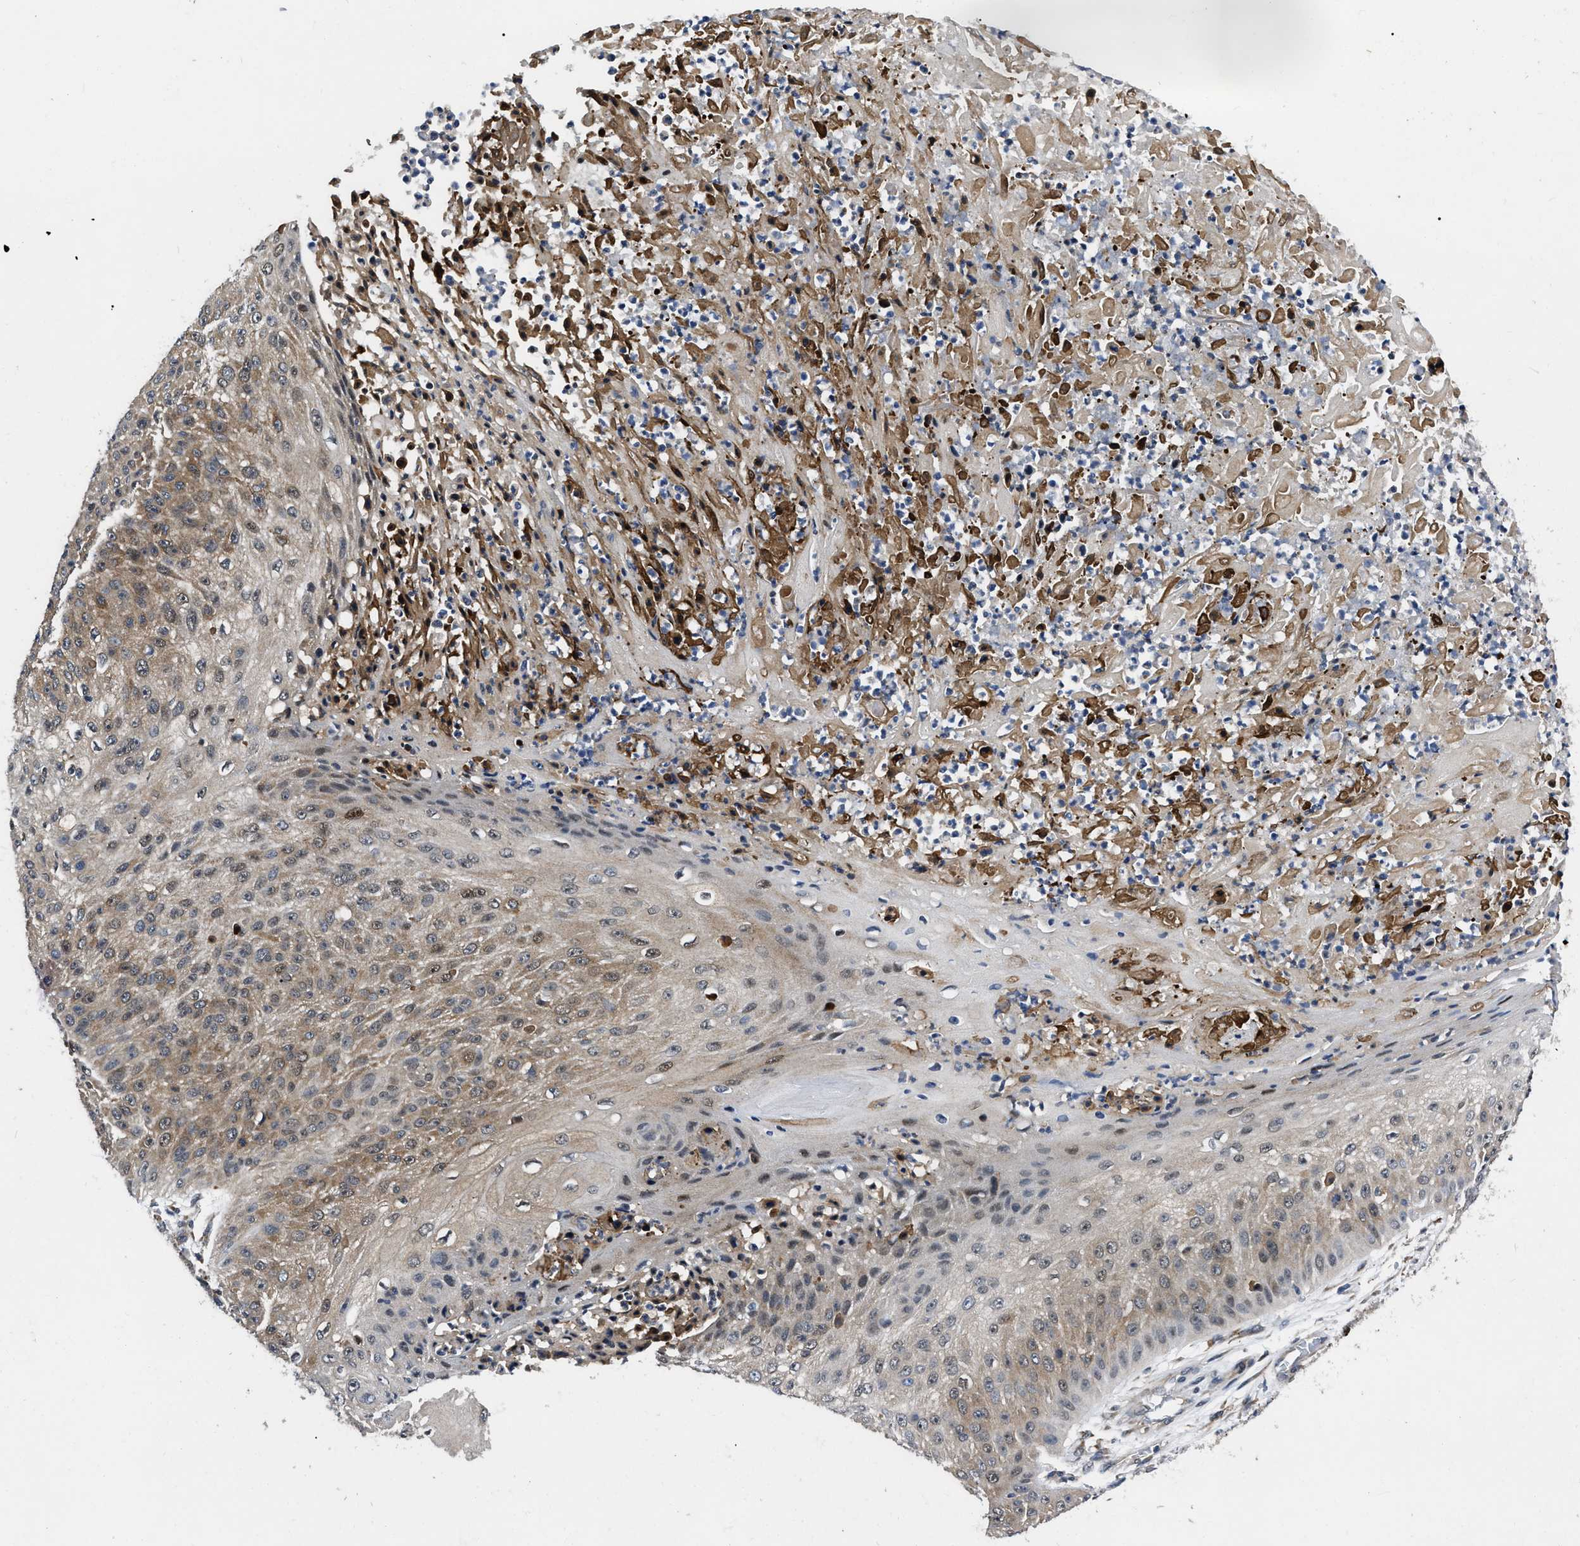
{"staining": {"intensity": "moderate", "quantity": ">75%", "location": "cytoplasmic/membranous"}, "tissue": "skin cancer", "cell_type": "Tumor cells", "image_type": "cancer", "snomed": [{"axis": "morphology", "description": "Squamous cell carcinoma, NOS"}, {"axis": "topography", "description": "Skin"}], "caption": "This micrograph shows immunohistochemistry (IHC) staining of skin cancer, with medium moderate cytoplasmic/membranous staining in about >75% of tumor cells.", "gene": "GET4", "patient": {"sex": "female", "age": 80}}